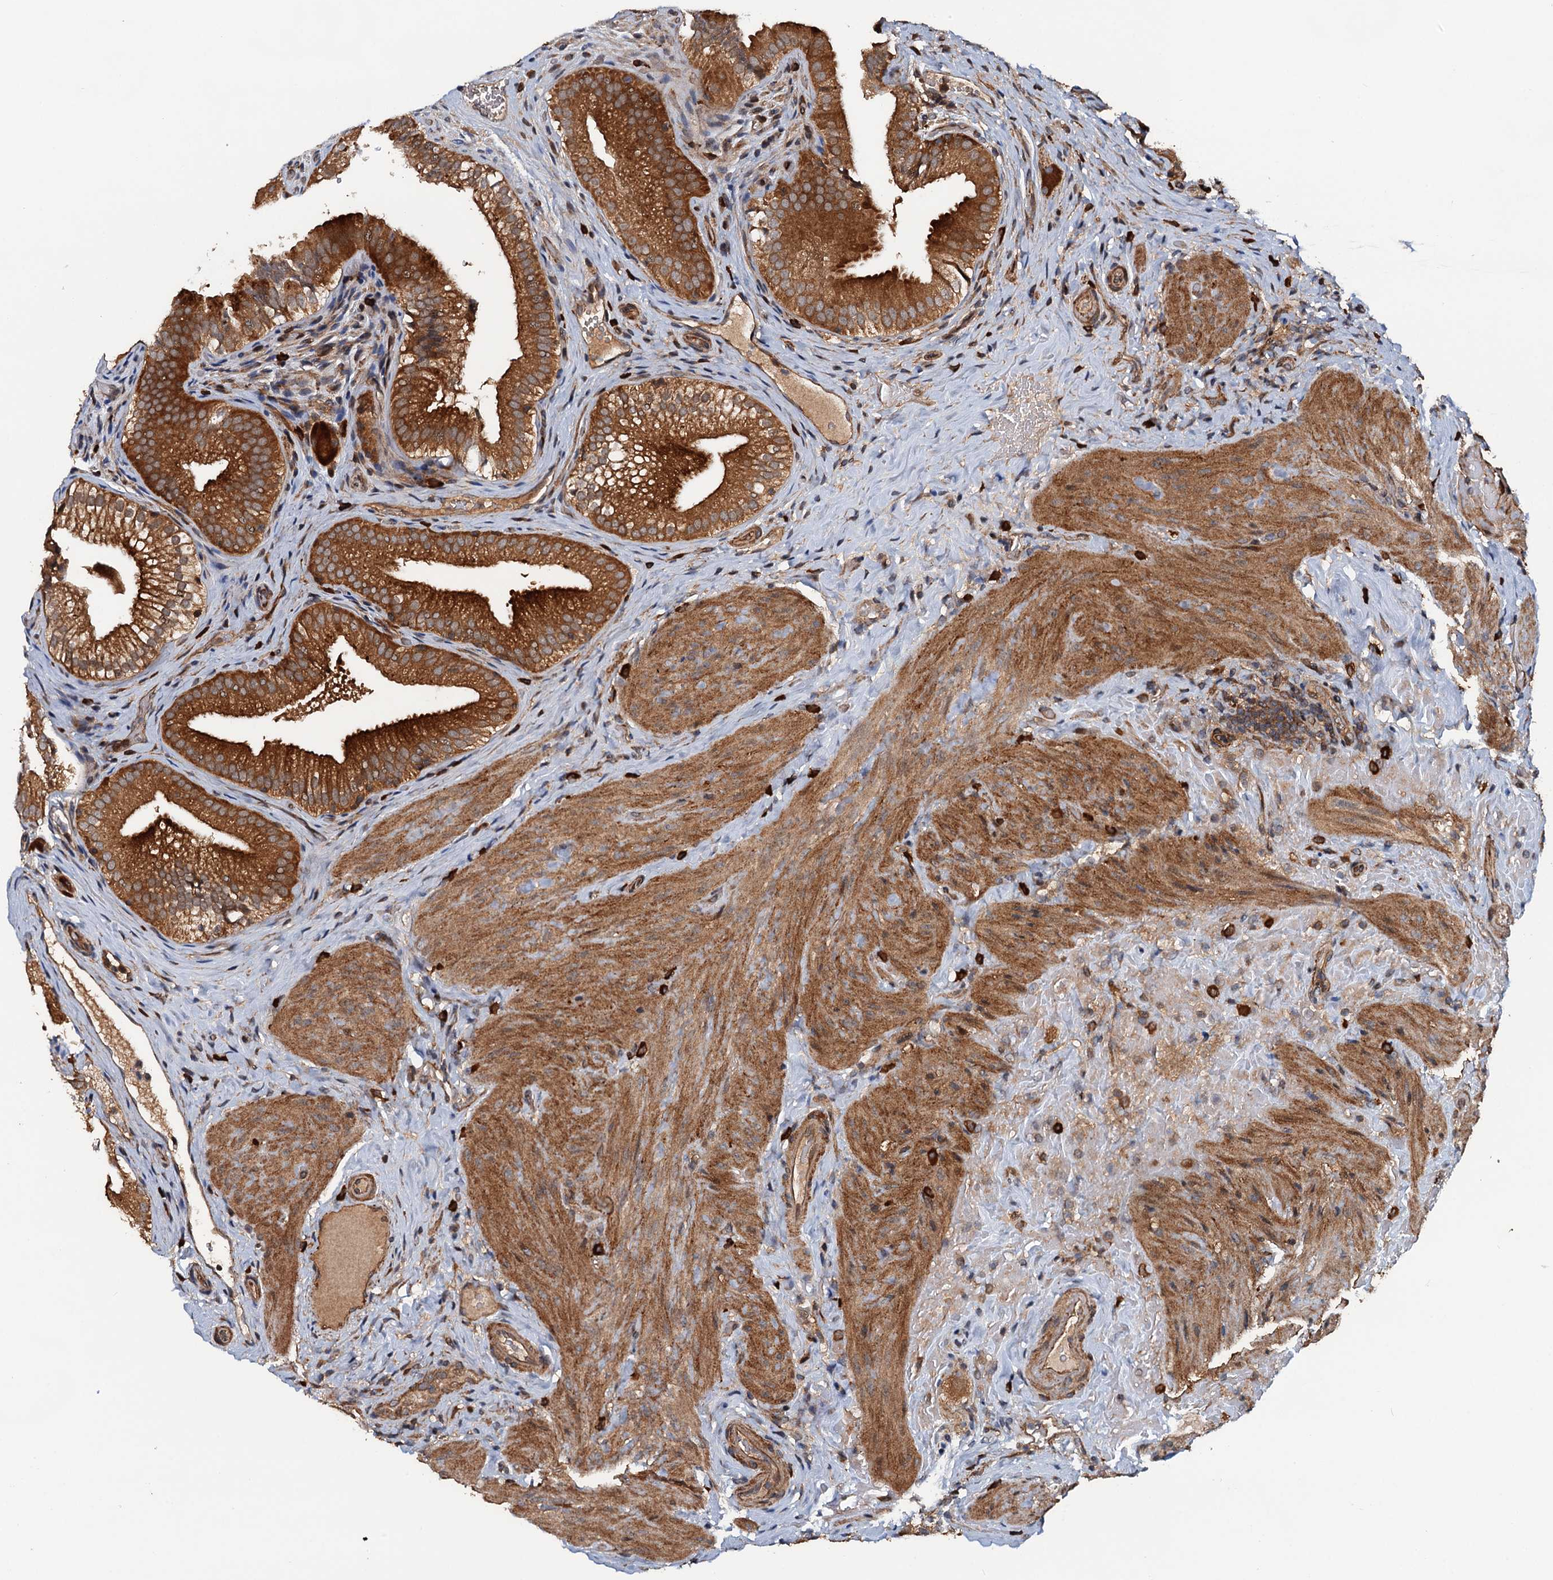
{"staining": {"intensity": "strong", "quantity": ">75%", "location": "cytoplasmic/membranous"}, "tissue": "gallbladder", "cell_type": "Glandular cells", "image_type": "normal", "snomed": [{"axis": "morphology", "description": "Normal tissue, NOS"}, {"axis": "topography", "description": "Gallbladder"}], "caption": "Gallbladder stained with DAB immunohistochemistry (IHC) exhibits high levels of strong cytoplasmic/membranous expression in approximately >75% of glandular cells.", "gene": "AAGAB", "patient": {"sex": "female", "age": 30}}